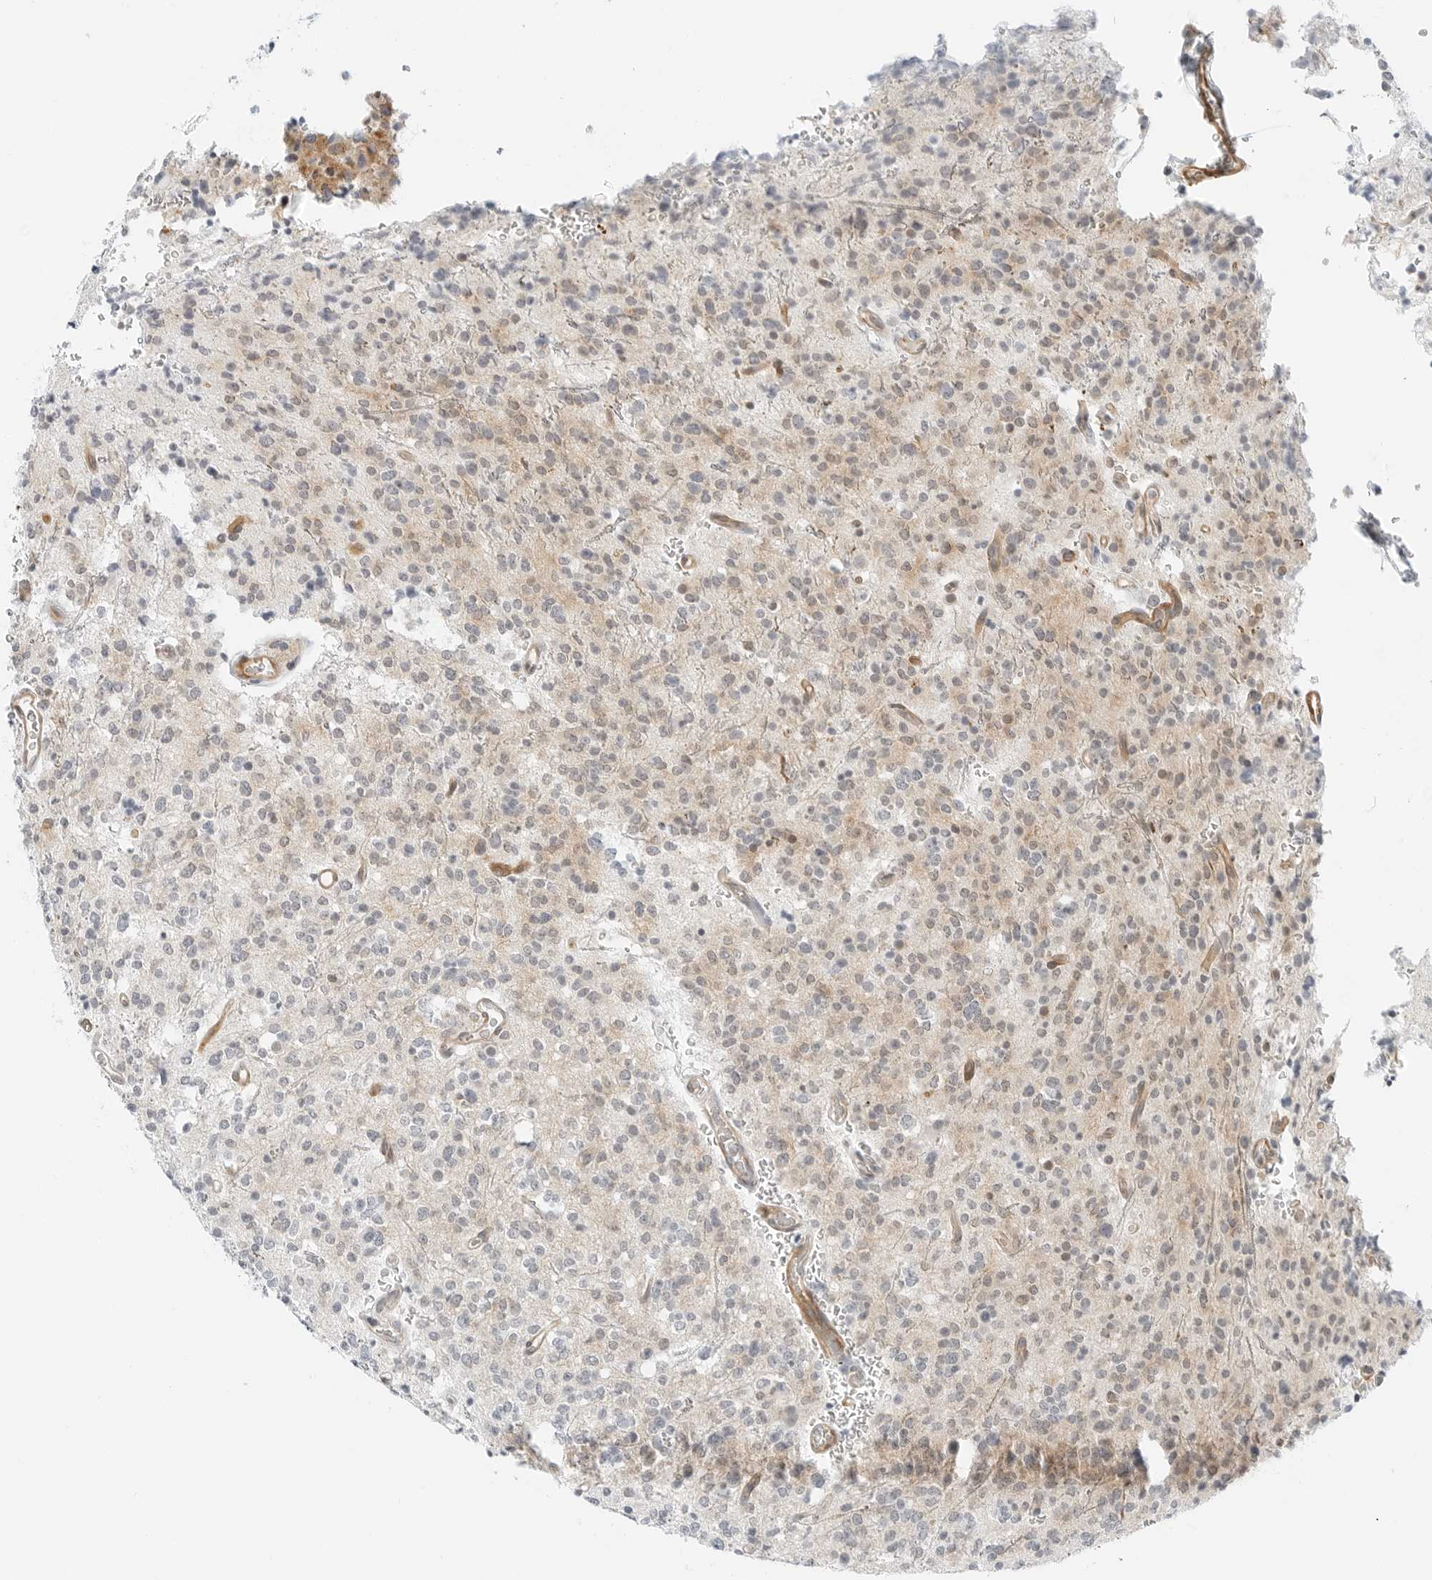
{"staining": {"intensity": "weak", "quantity": "<25%", "location": "cytoplasmic/membranous"}, "tissue": "glioma", "cell_type": "Tumor cells", "image_type": "cancer", "snomed": [{"axis": "morphology", "description": "Glioma, malignant, High grade"}, {"axis": "topography", "description": "Brain"}], "caption": "High magnification brightfield microscopy of malignant glioma (high-grade) stained with DAB (3,3'-diaminobenzidine) (brown) and counterstained with hematoxylin (blue): tumor cells show no significant expression.", "gene": "IQCC", "patient": {"sex": "male", "age": 34}}